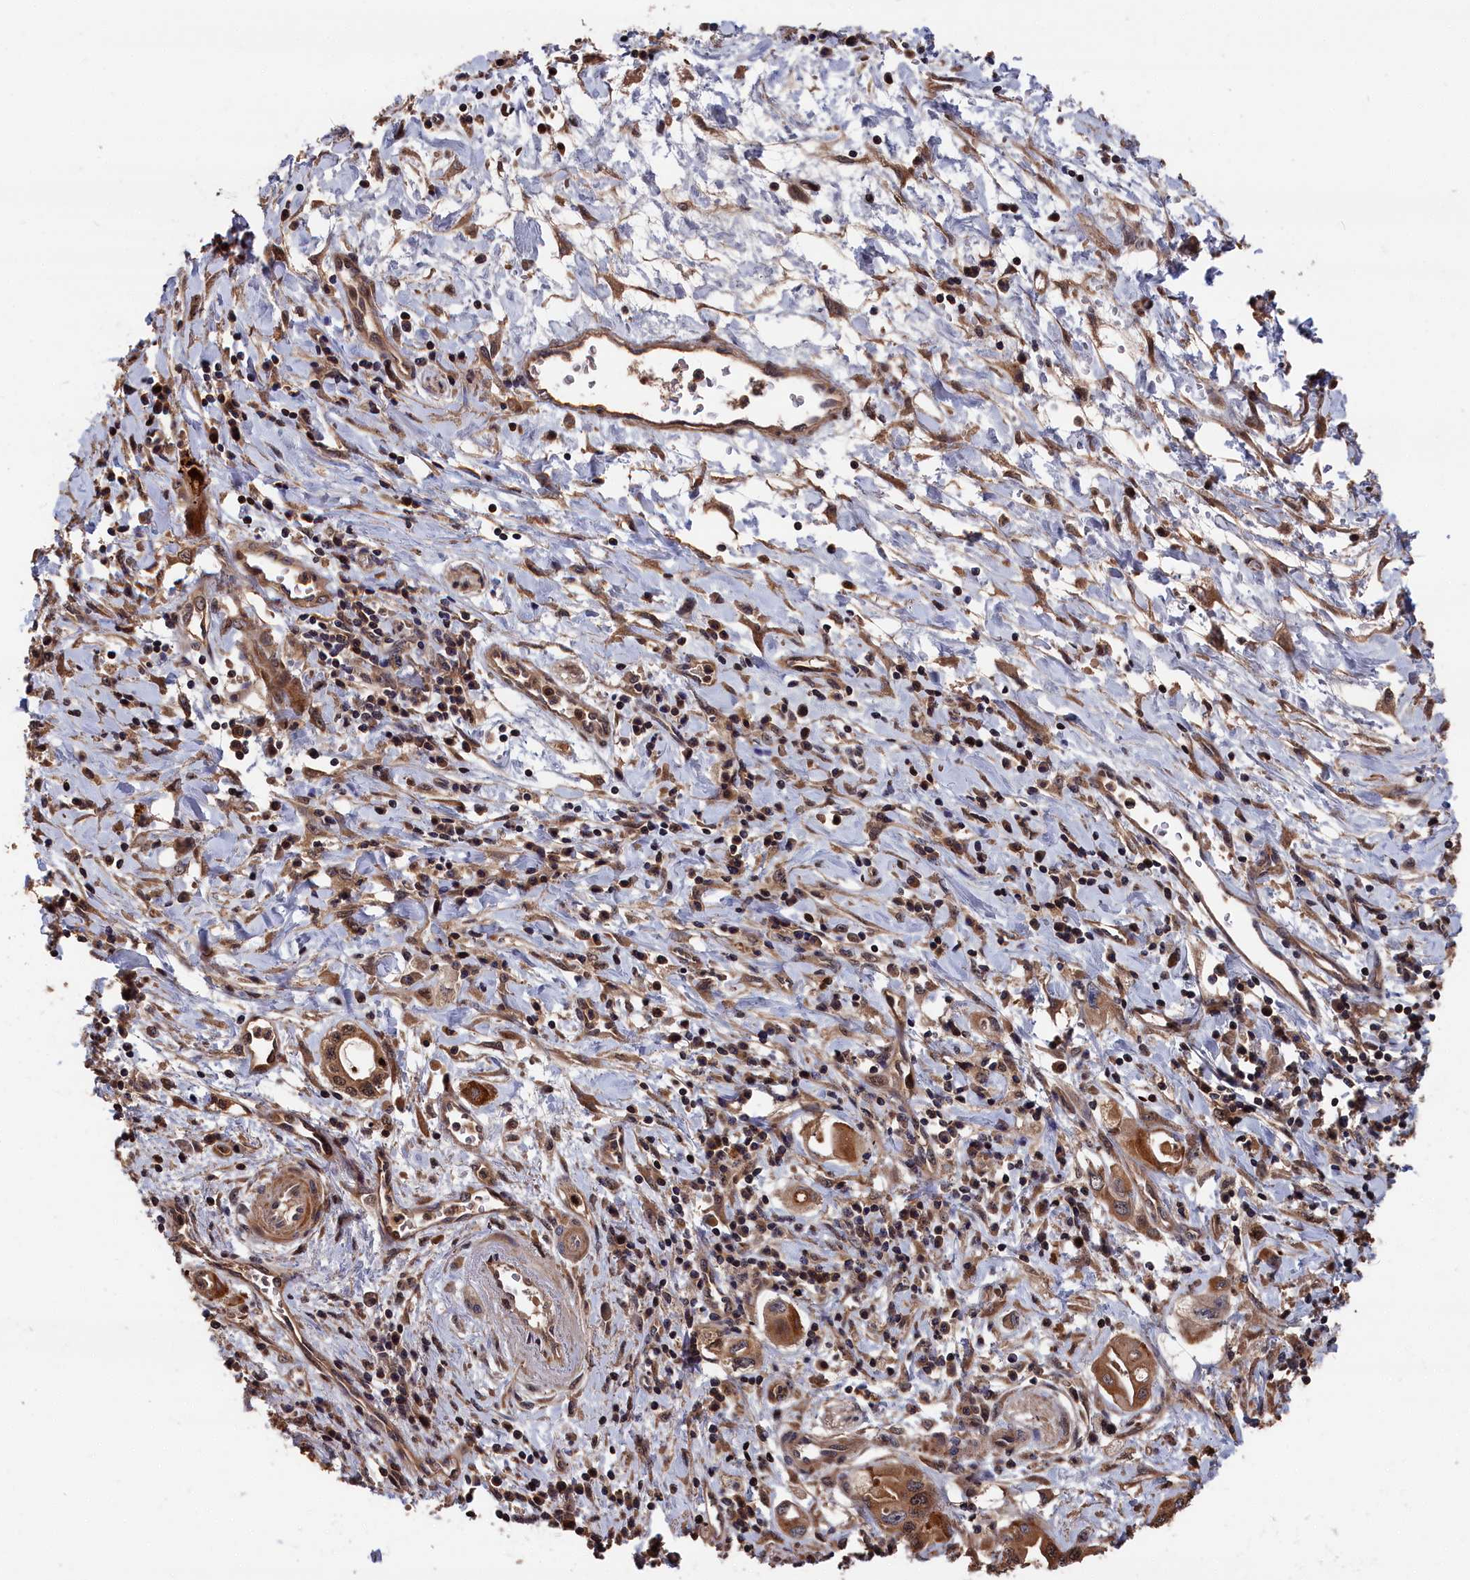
{"staining": {"intensity": "moderate", "quantity": ">75%", "location": "cytoplasmic/membranous,nuclear"}, "tissue": "pancreatic cancer", "cell_type": "Tumor cells", "image_type": "cancer", "snomed": [{"axis": "morphology", "description": "Adenocarcinoma, NOS"}, {"axis": "topography", "description": "Pancreas"}], "caption": "Immunohistochemical staining of human adenocarcinoma (pancreatic) reveals moderate cytoplasmic/membranous and nuclear protein expression in about >75% of tumor cells. (IHC, brightfield microscopy, high magnification).", "gene": "RMI2", "patient": {"sex": "female", "age": 77}}